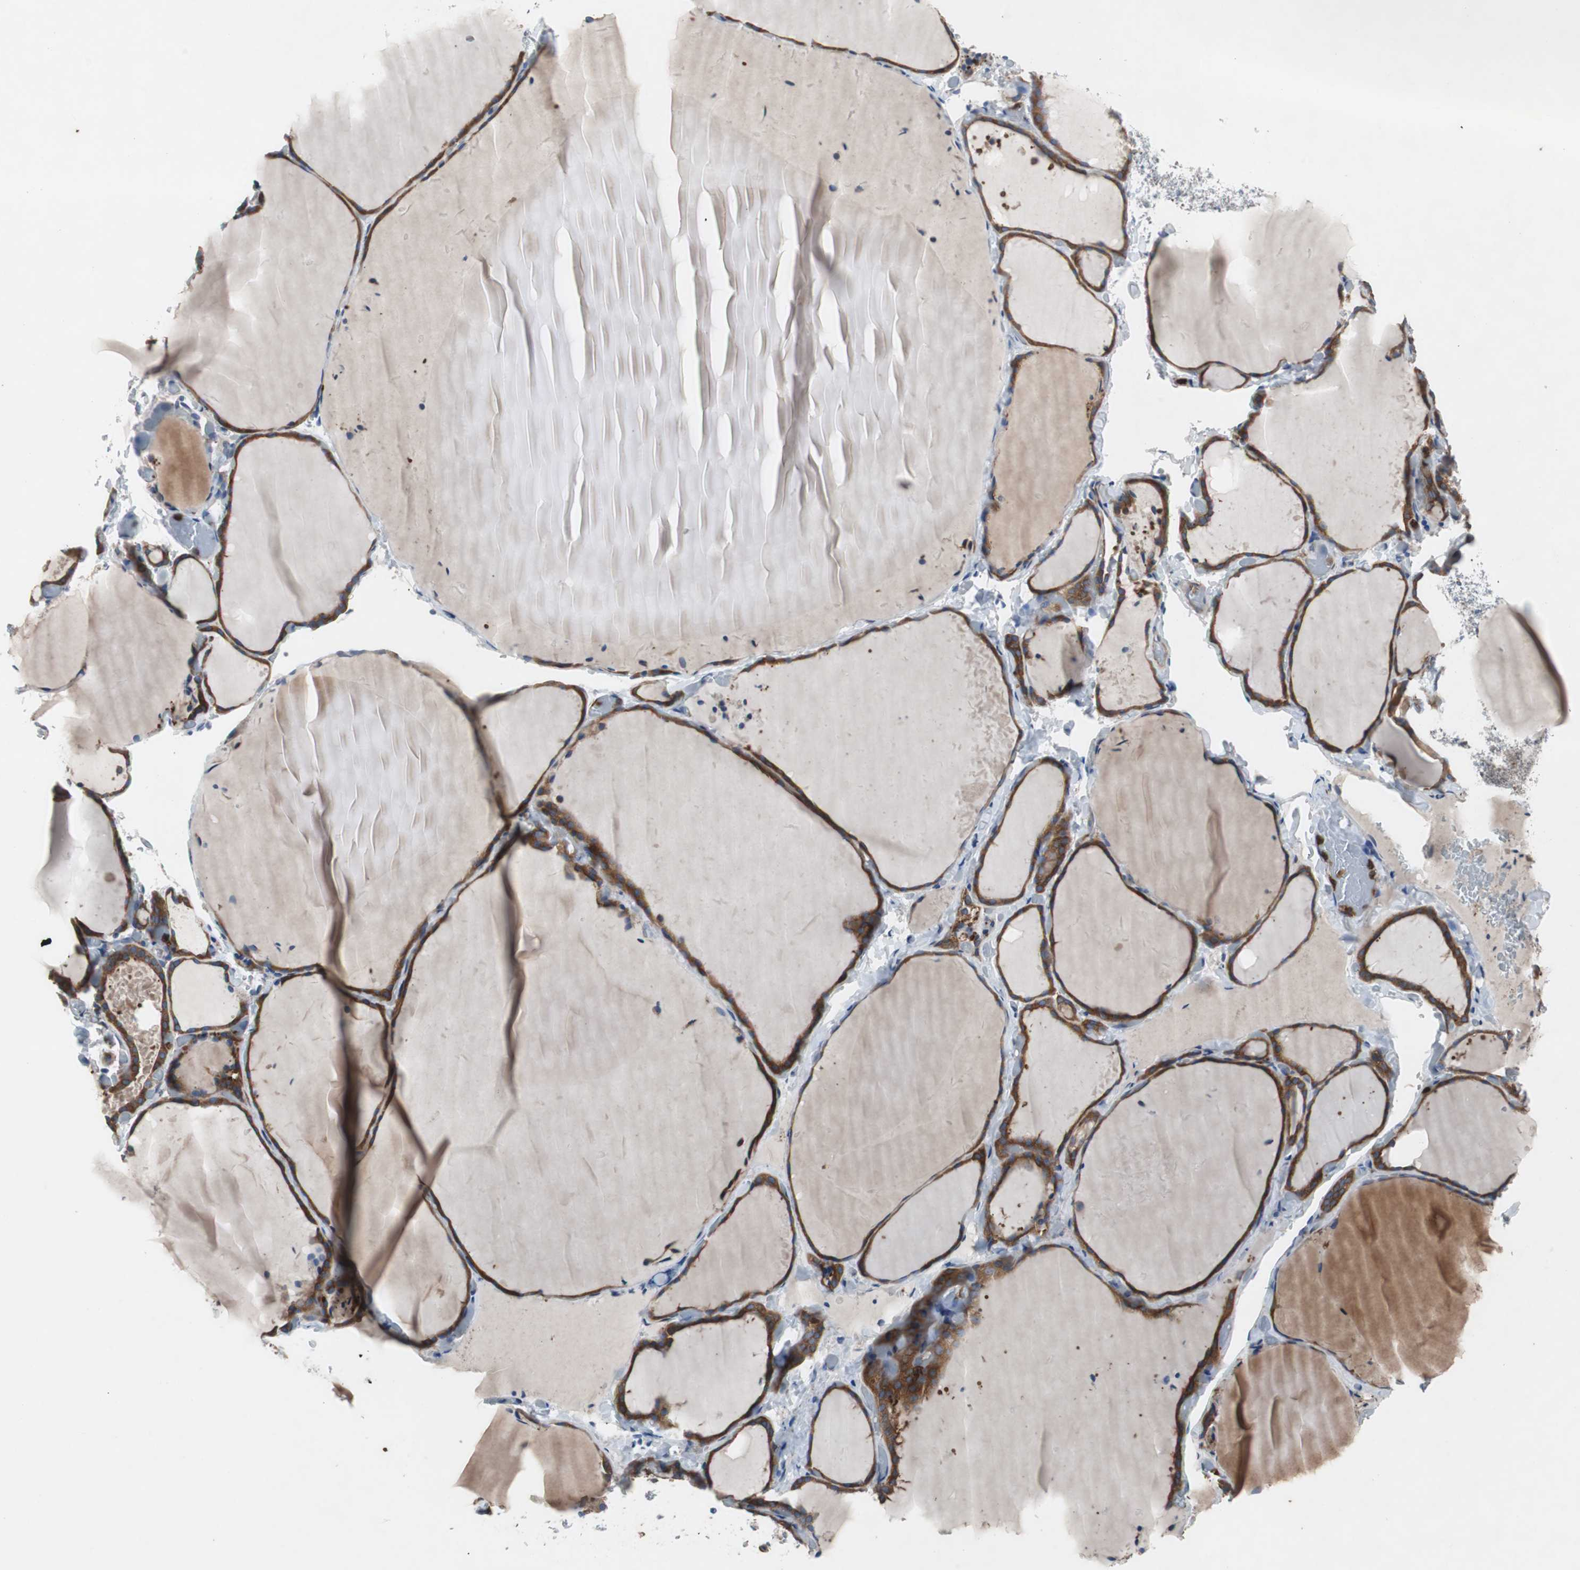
{"staining": {"intensity": "moderate", "quantity": ">75%", "location": "cytoplasmic/membranous"}, "tissue": "thyroid gland", "cell_type": "Glandular cells", "image_type": "normal", "snomed": [{"axis": "morphology", "description": "Normal tissue, NOS"}, {"axis": "topography", "description": "Thyroid gland"}], "caption": "A high-resolution histopathology image shows IHC staining of normal thyroid gland, which exhibits moderate cytoplasmic/membranous positivity in about >75% of glandular cells. The protein is stained brown, and the nuclei are stained in blue (DAB IHC with brightfield microscopy, high magnification).", "gene": "GYS1", "patient": {"sex": "female", "age": 22}}